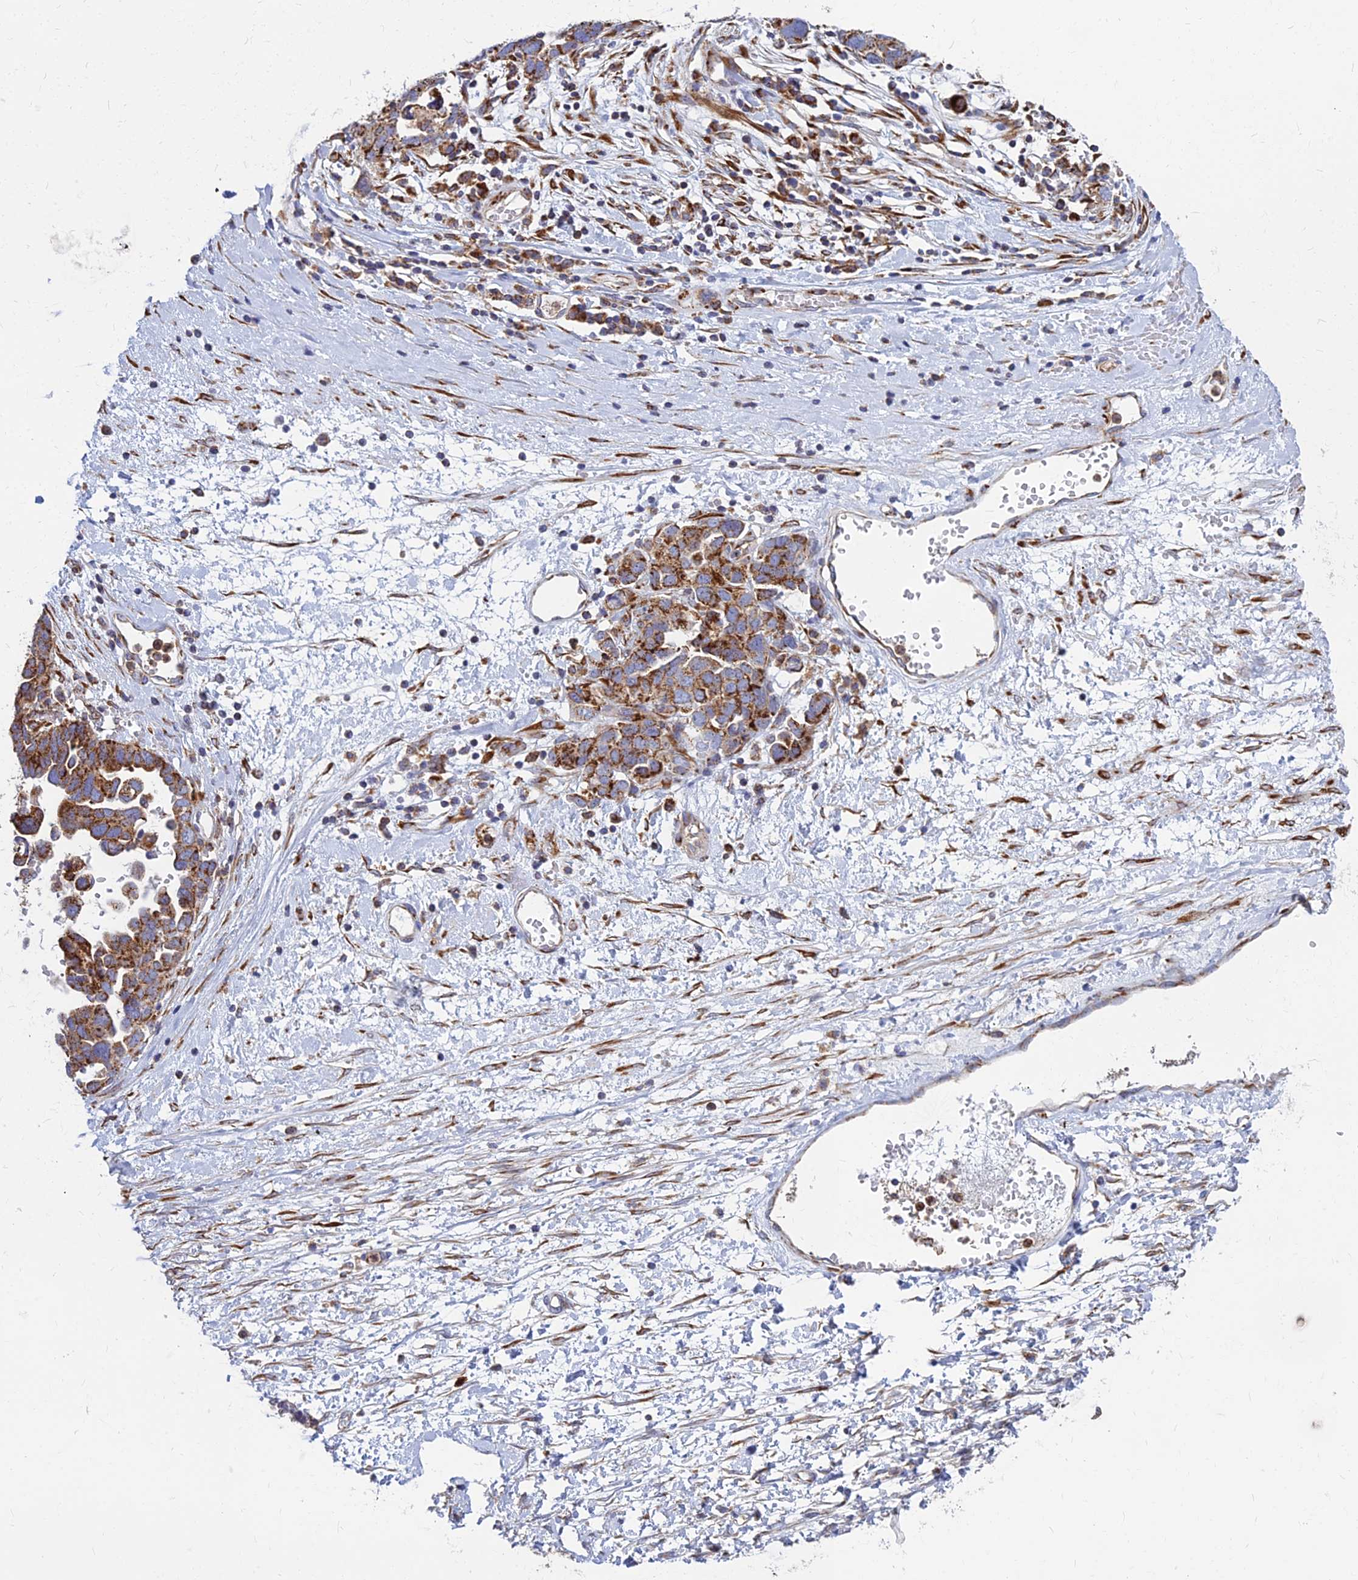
{"staining": {"intensity": "strong", "quantity": ">75%", "location": "cytoplasmic/membranous"}, "tissue": "ovarian cancer", "cell_type": "Tumor cells", "image_type": "cancer", "snomed": [{"axis": "morphology", "description": "Cystadenocarcinoma, serous, NOS"}, {"axis": "topography", "description": "Ovary"}], "caption": "Immunohistochemistry (IHC) (DAB (3,3'-diaminobenzidine)) staining of human serous cystadenocarcinoma (ovarian) exhibits strong cytoplasmic/membranous protein expression in approximately >75% of tumor cells.", "gene": "CCT6B", "patient": {"sex": "female", "age": 54}}